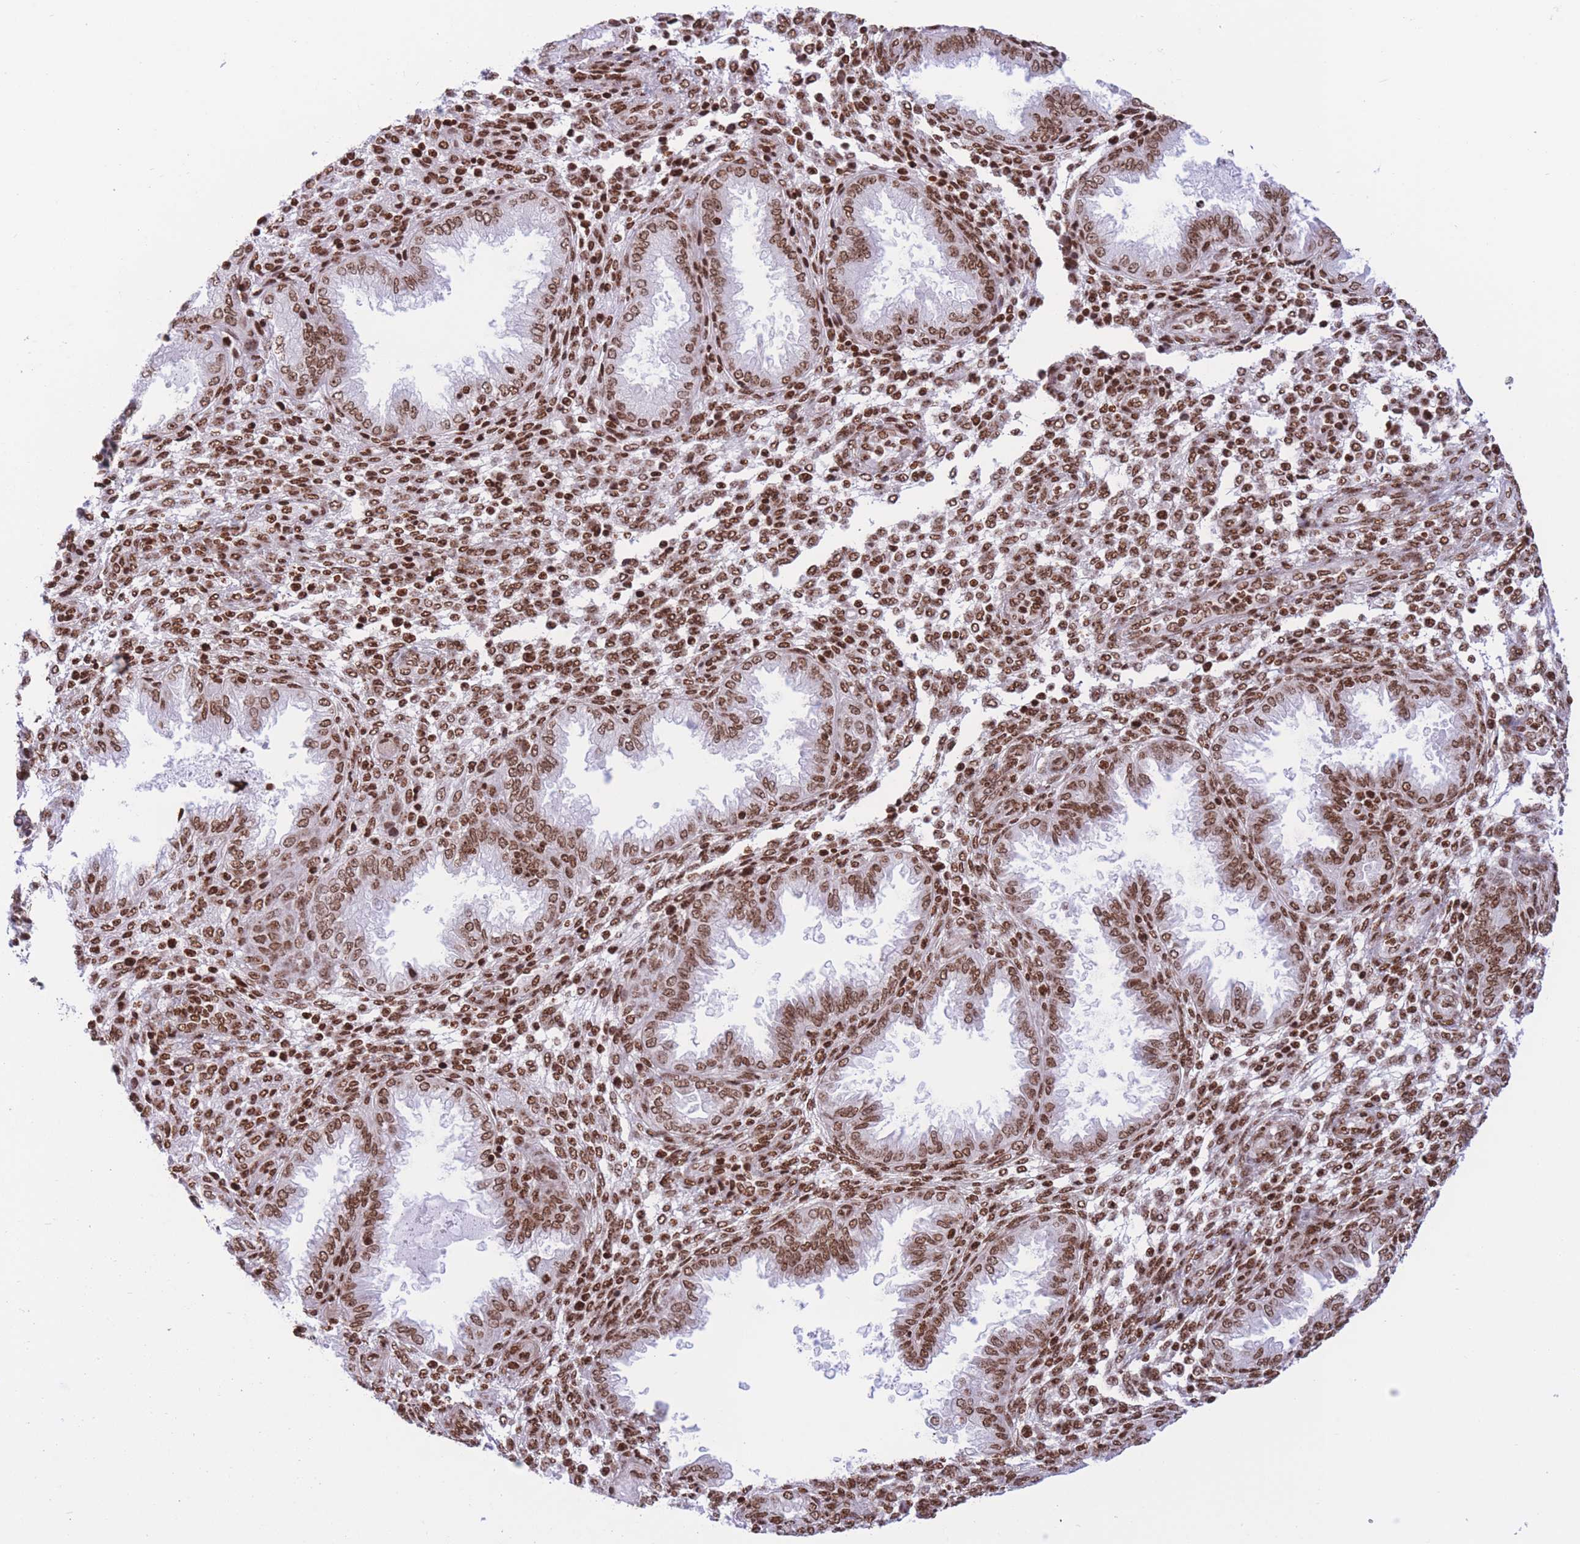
{"staining": {"intensity": "strong", "quantity": ">75%", "location": "nuclear"}, "tissue": "endometrium", "cell_type": "Cells in endometrial stroma", "image_type": "normal", "snomed": [{"axis": "morphology", "description": "Normal tissue, NOS"}, {"axis": "topography", "description": "Endometrium"}], "caption": "IHC micrograph of benign endometrium stained for a protein (brown), which reveals high levels of strong nuclear staining in approximately >75% of cells in endometrial stroma.", "gene": "H2BC10", "patient": {"sex": "female", "age": 33}}